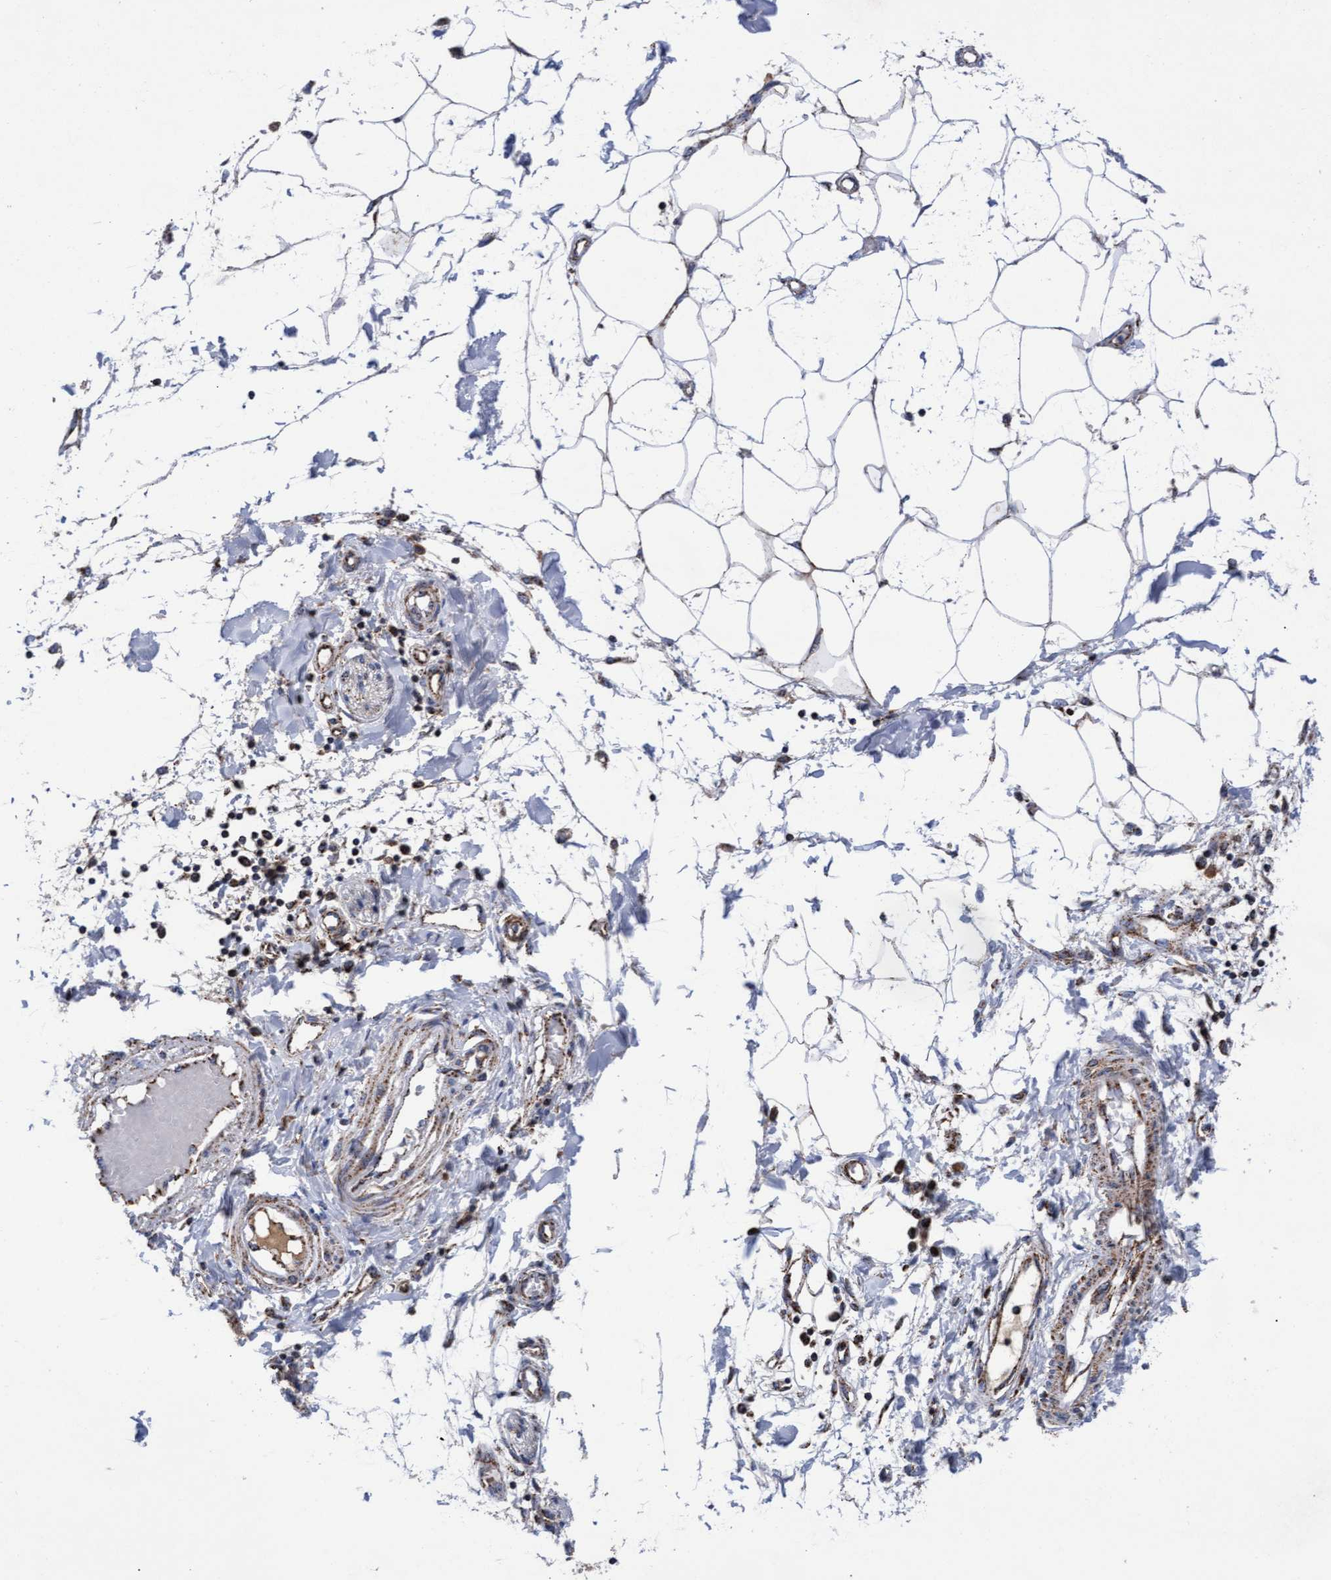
{"staining": {"intensity": "negative", "quantity": "none", "location": "none"}, "tissue": "adipose tissue", "cell_type": "Adipocytes", "image_type": "normal", "snomed": [{"axis": "morphology", "description": "Normal tissue, NOS"}, {"axis": "morphology", "description": "Adenocarcinoma, NOS"}, {"axis": "topography", "description": "Colon"}, {"axis": "topography", "description": "Peripheral nerve tissue"}], "caption": "This is an immunohistochemistry (IHC) histopathology image of benign adipose tissue. There is no positivity in adipocytes.", "gene": "MRPL38", "patient": {"sex": "male", "age": 14}}